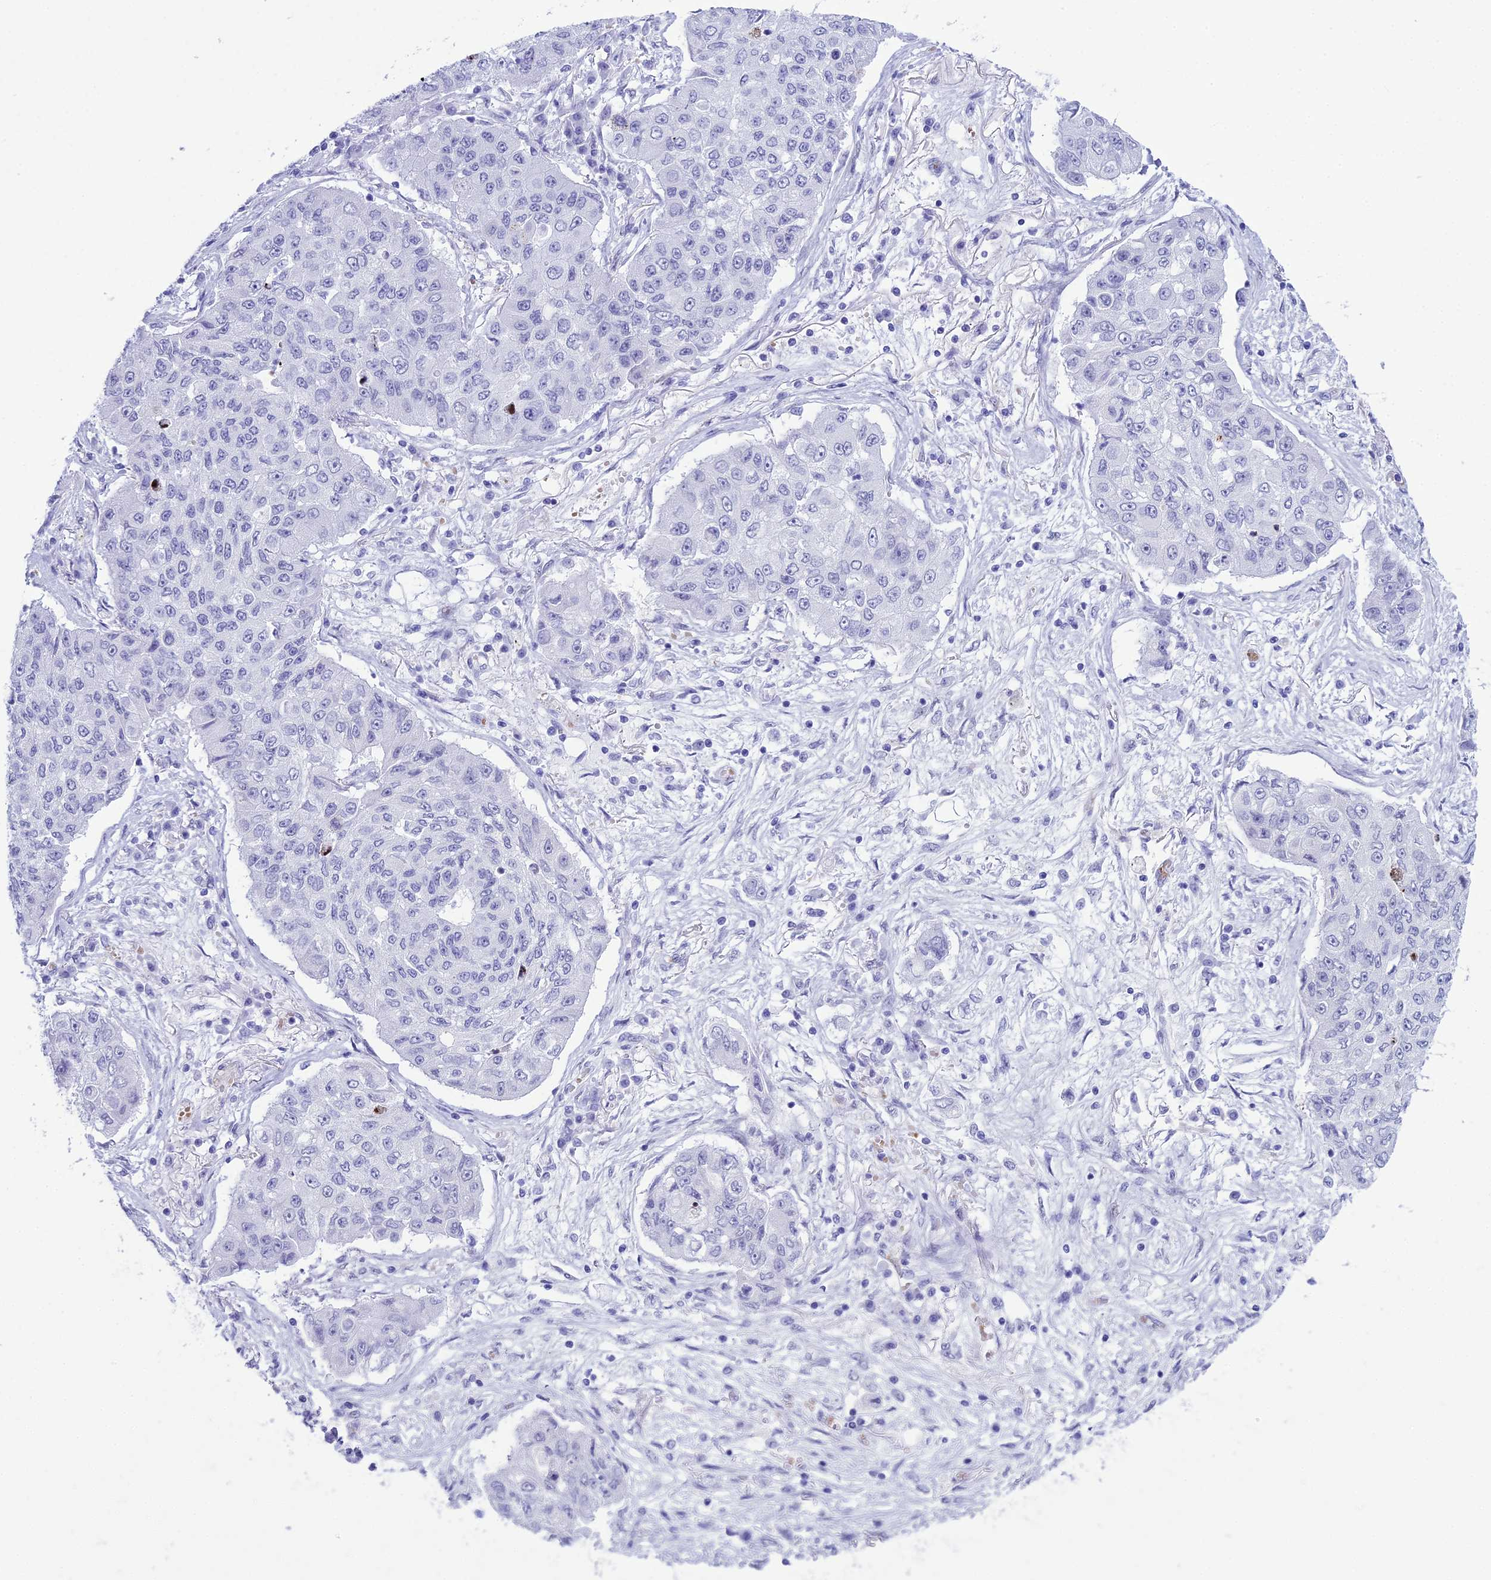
{"staining": {"intensity": "negative", "quantity": "none", "location": "none"}, "tissue": "lung cancer", "cell_type": "Tumor cells", "image_type": "cancer", "snomed": [{"axis": "morphology", "description": "Squamous cell carcinoma, NOS"}, {"axis": "topography", "description": "Lung"}], "caption": "Immunohistochemistry (IHC) image of neoplastic tissue: human lung cancer (squamous cell carcinoma) stained with DAB reveals no significant protein positivity in tumor cells.", "gene": "RNPS1", "patient": {"sex": "male", "age": 74}}